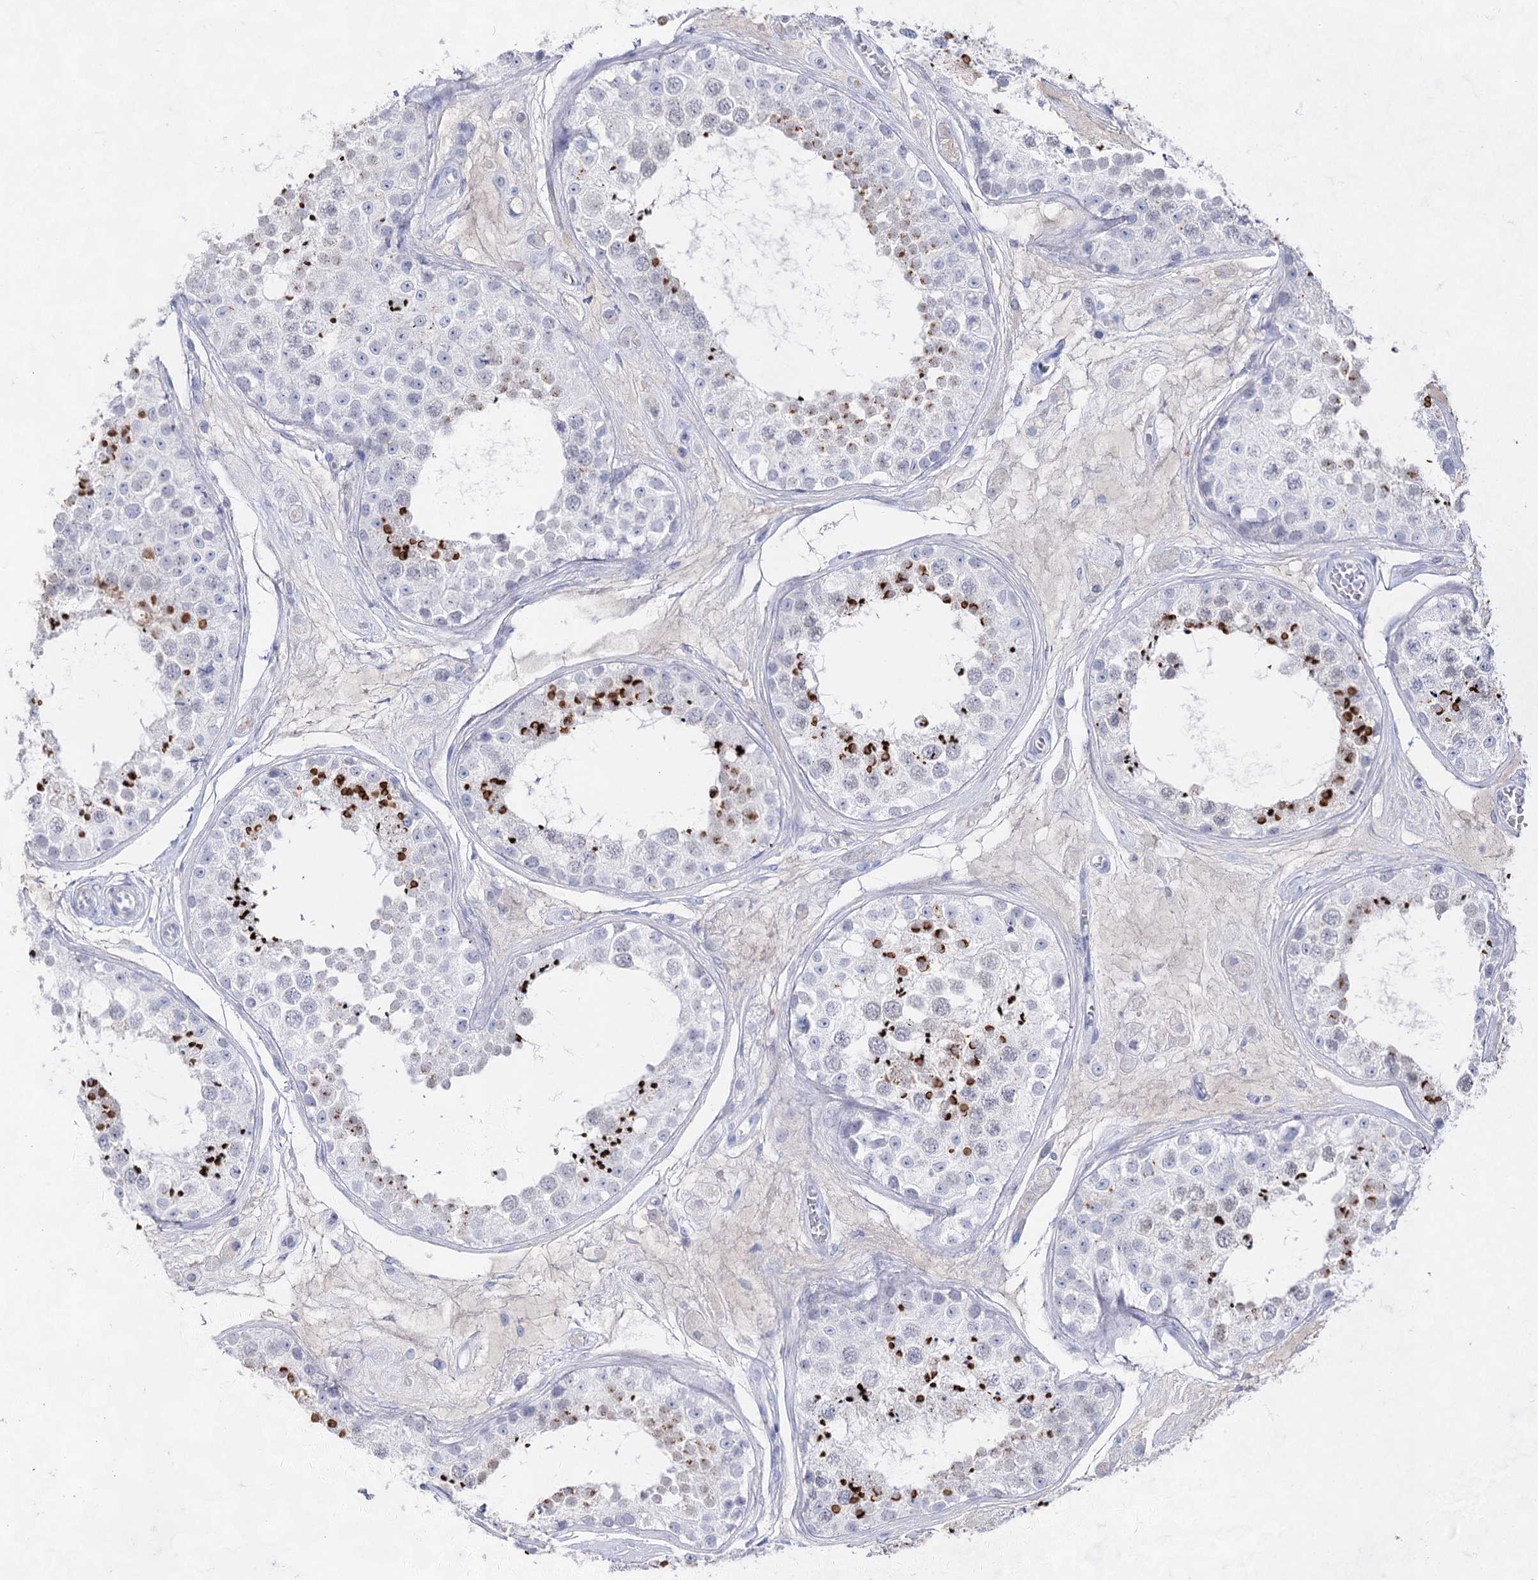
{"staining": {"intensity": "strong", "quantity": "<25%", "location": "cytoplasmic/membranous"}, "tissue": "testis", "cell_type": "Cells in seminiferous ducts", "image_type": "normal", "snomed": [{"axis": "morphology", "description": "Normal tissue, NOS"}, {"axis": "topography", "description": "Testis"}], "caption": "An immunohistochemistry image of unremarkable tissue is shown. Protein staining in brown shows strong cytoplasmic/membranous positivity in testis within cells in seminiferous ducts.", "gene": "ACRV1", "patient": {"sex": "male", "age": 25}}